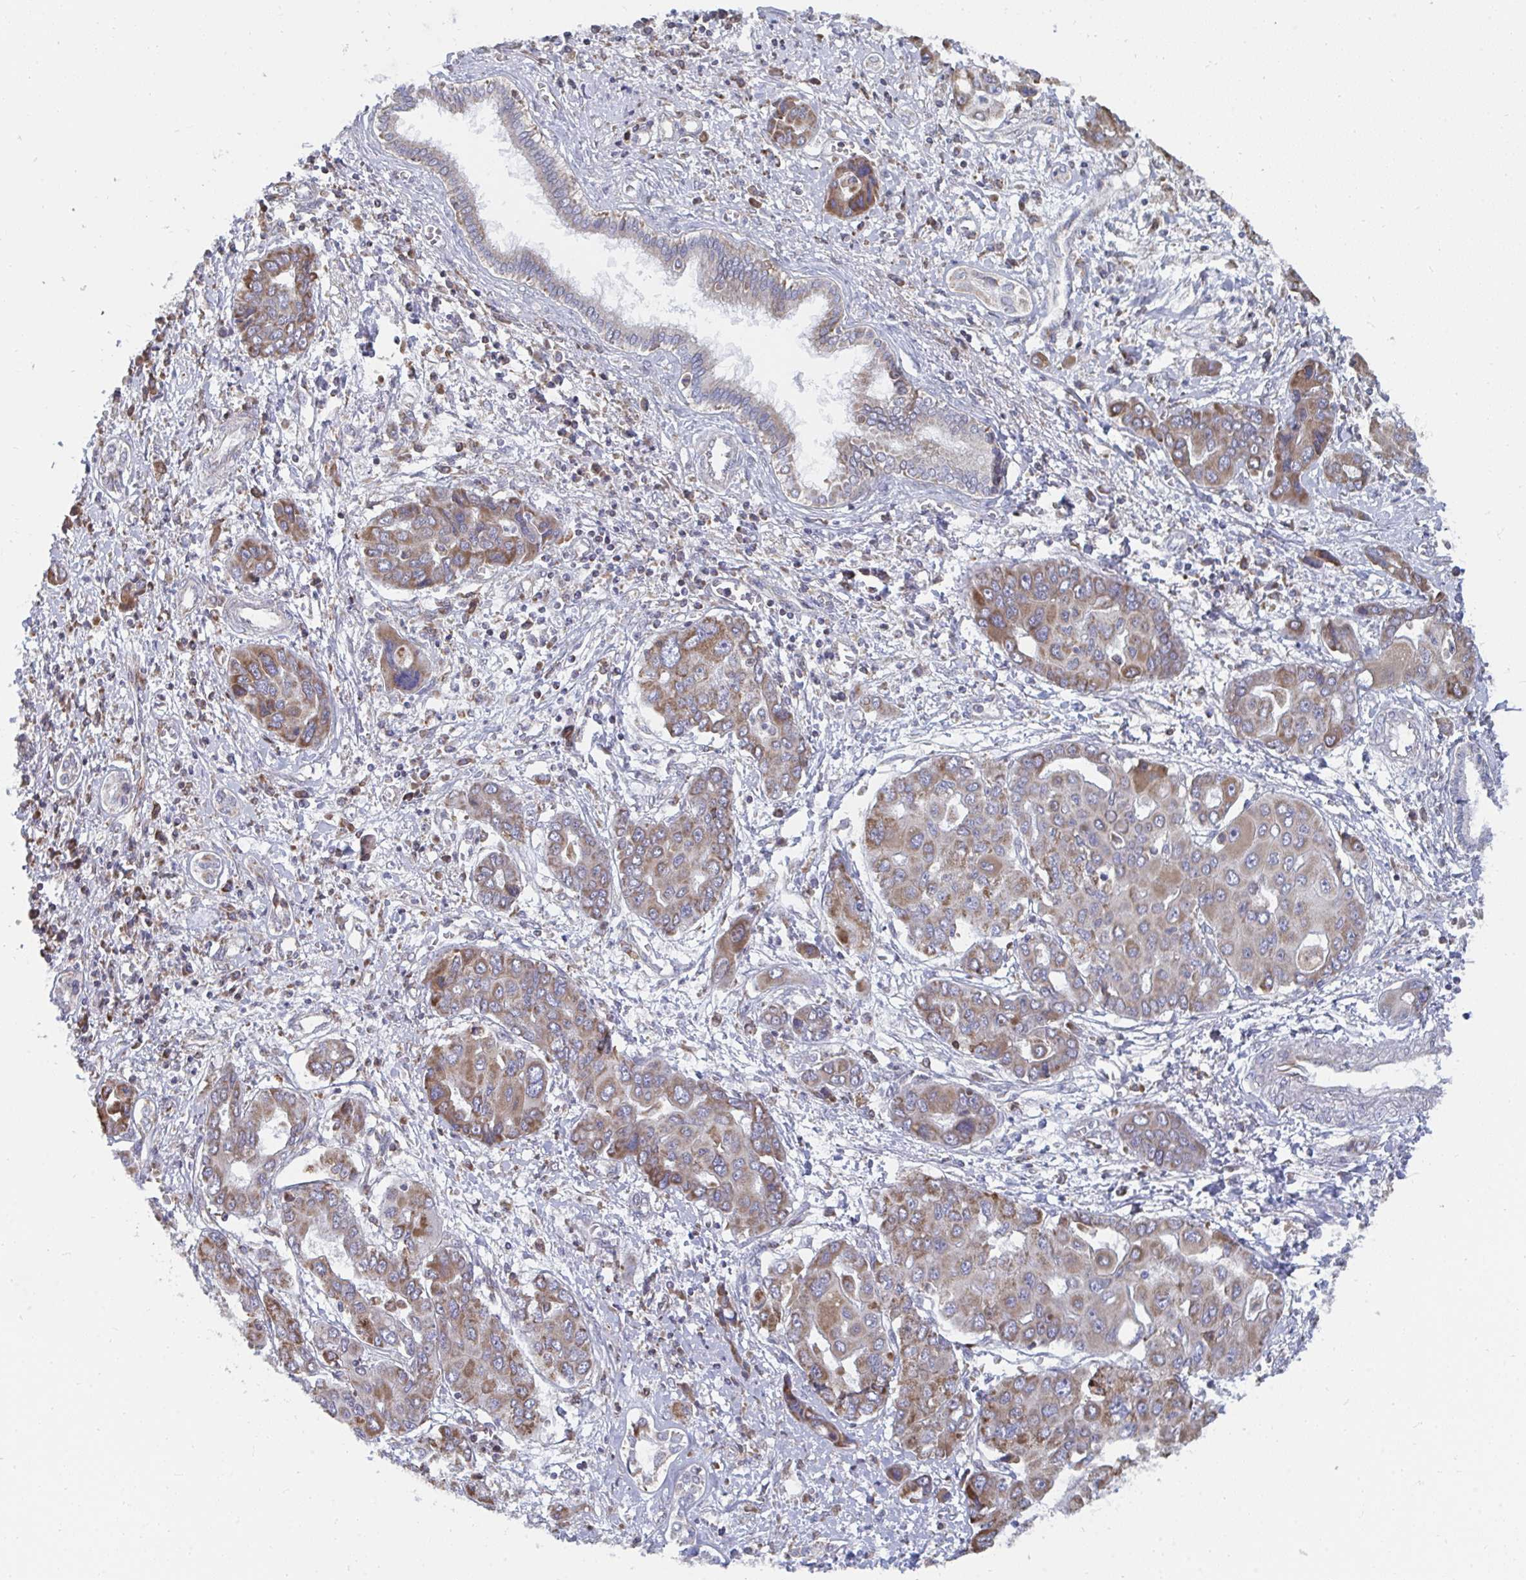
{"staining": {"intensity": "moderate", "quantity": ">75%", "location": "cytoplasmic/membranous"}, "tissue": "liver cancer", "cell_type": "Tumor cells", "image_type": "cancer", "snomed": [{"axis": "morphology", "description": "Cholangiocarcinoma"}, {"axis": "topography", "description": "Liver"}], "caption": "Immunohistochemistry micrograph of neoplastic tissue: cholangiocarcinoma (liver) stained using IHC exhibits medium levels of moderate protein expression localized specifically in the cytoplasmic/membranous of tumor cells, appearing as a cytoplasmic/membranous brown color.", "gene": "ELAVL1", "patient": {"sex": "male", "age": 67}}